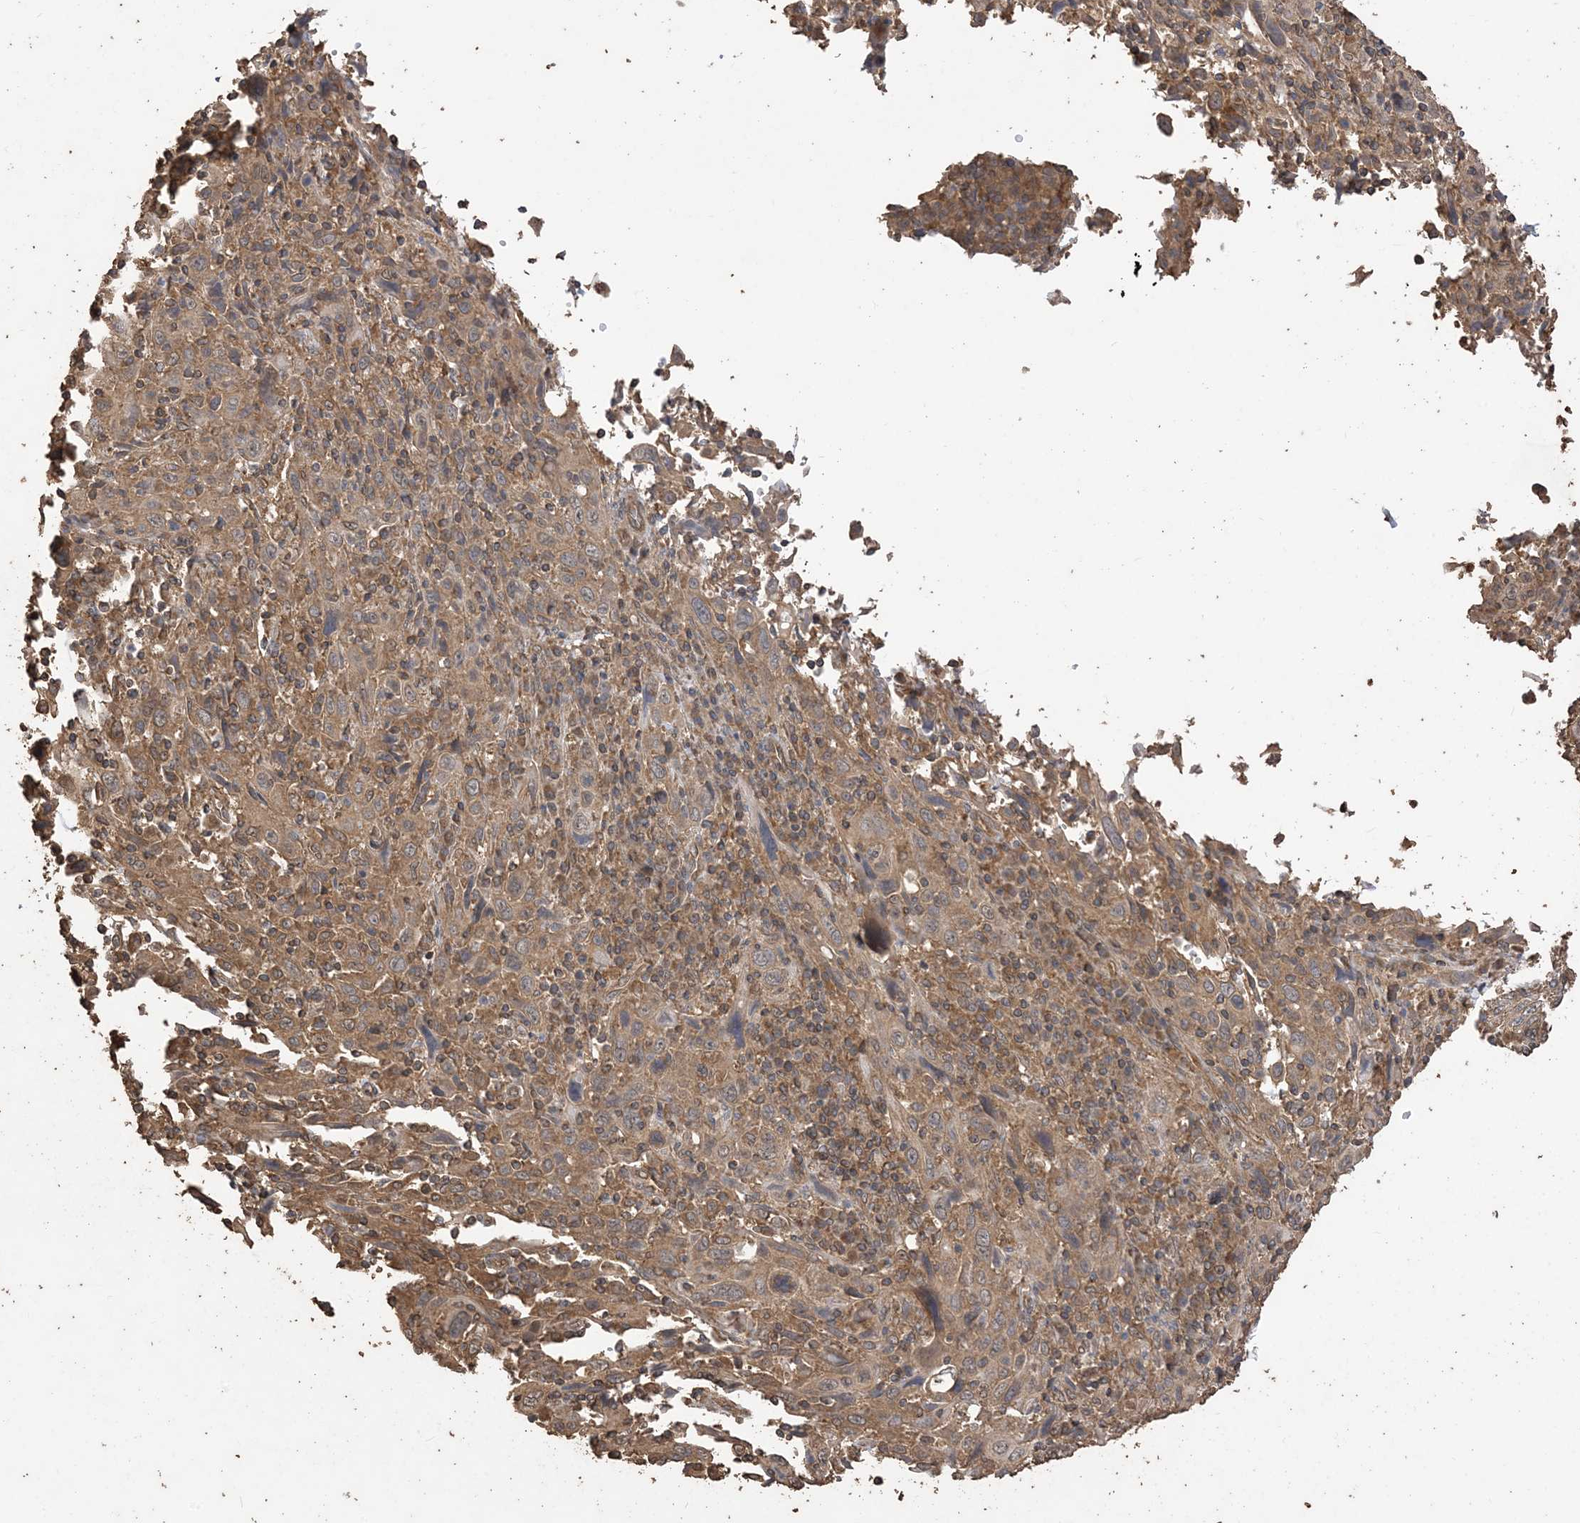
{"staining": {"intensity": "moderate", "quantity": ">75%", "location": "cytoplasmic/membranous"}, "tissue": "cervical cancer", "cell_type": "Tumor cells", "image_type": "cancer", "snomed": [{"axis": "morphology", "description": "Squamous cell carcinoma, NOS"}, {"axis": "topography", "description": "Cervix"}], "caption": "The photomicrograph demonstrates a brown stain indicating the presence of a protein in the cytoplasmic/membranous of tumor cells in cervical cancer (squamous cell carcinoma).", "gene": "ZKSCAN5", "patient": {"sex": "female", "age": 46}}